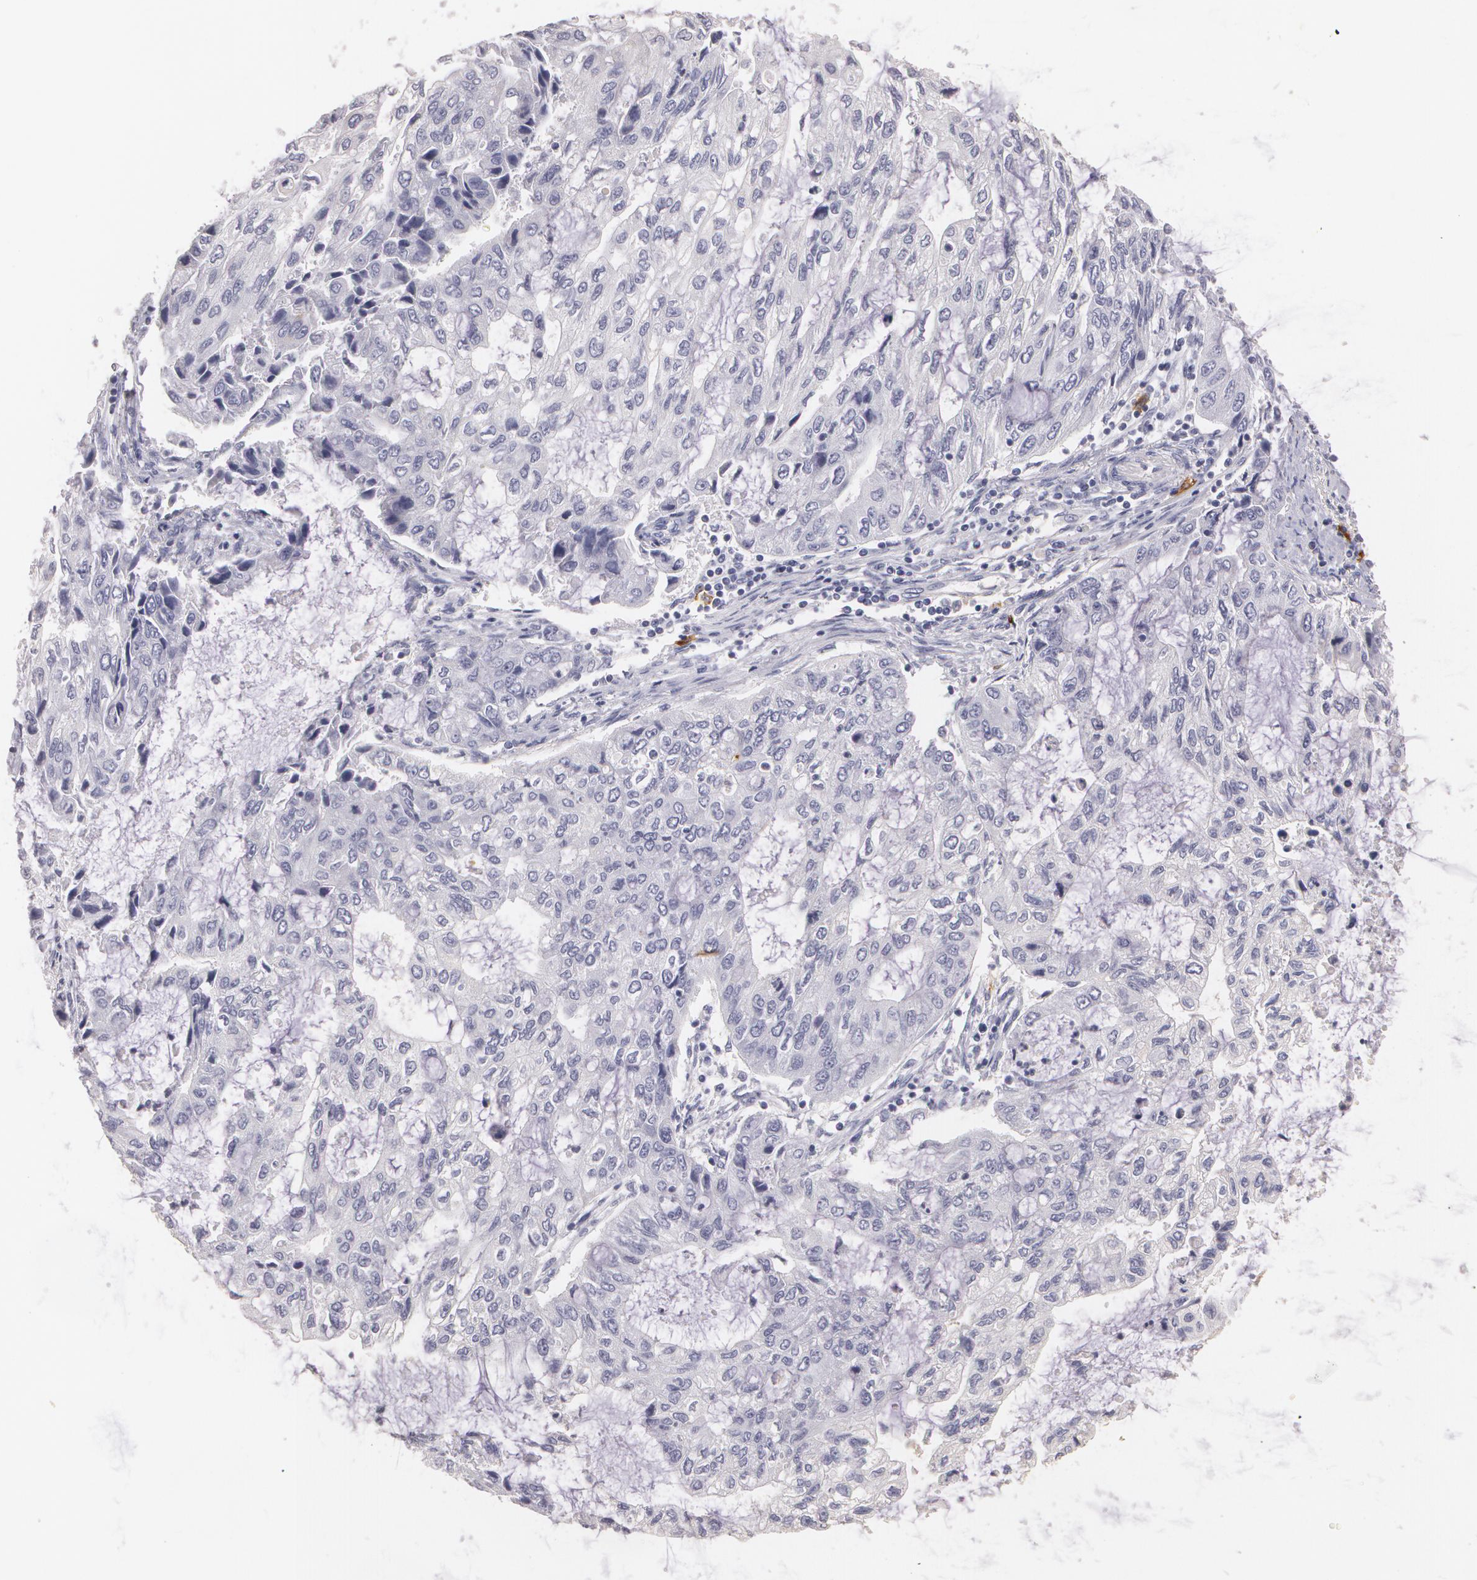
{"staining": {"intensity": "negative", "quantity": "none", "location": "none"}, "tissue": "stomach cancer", "cell_type": "Tumor cells", "image_type": "cancer", "snomed": [{"axis": "morphology", "description": "Adenocarcinoma, NOS"}, {"axis": "topography", "description": "Stomach, upper"}], "caption": "The micrograph shows no staining of tumor cells in stomach cancer. (DAB (3,3'-diaminobenzidine) IHC visualized using brightfield microscopy, high magnification).", "gene": "NGFR", "patient": {"sex": "female", "age": 52}}